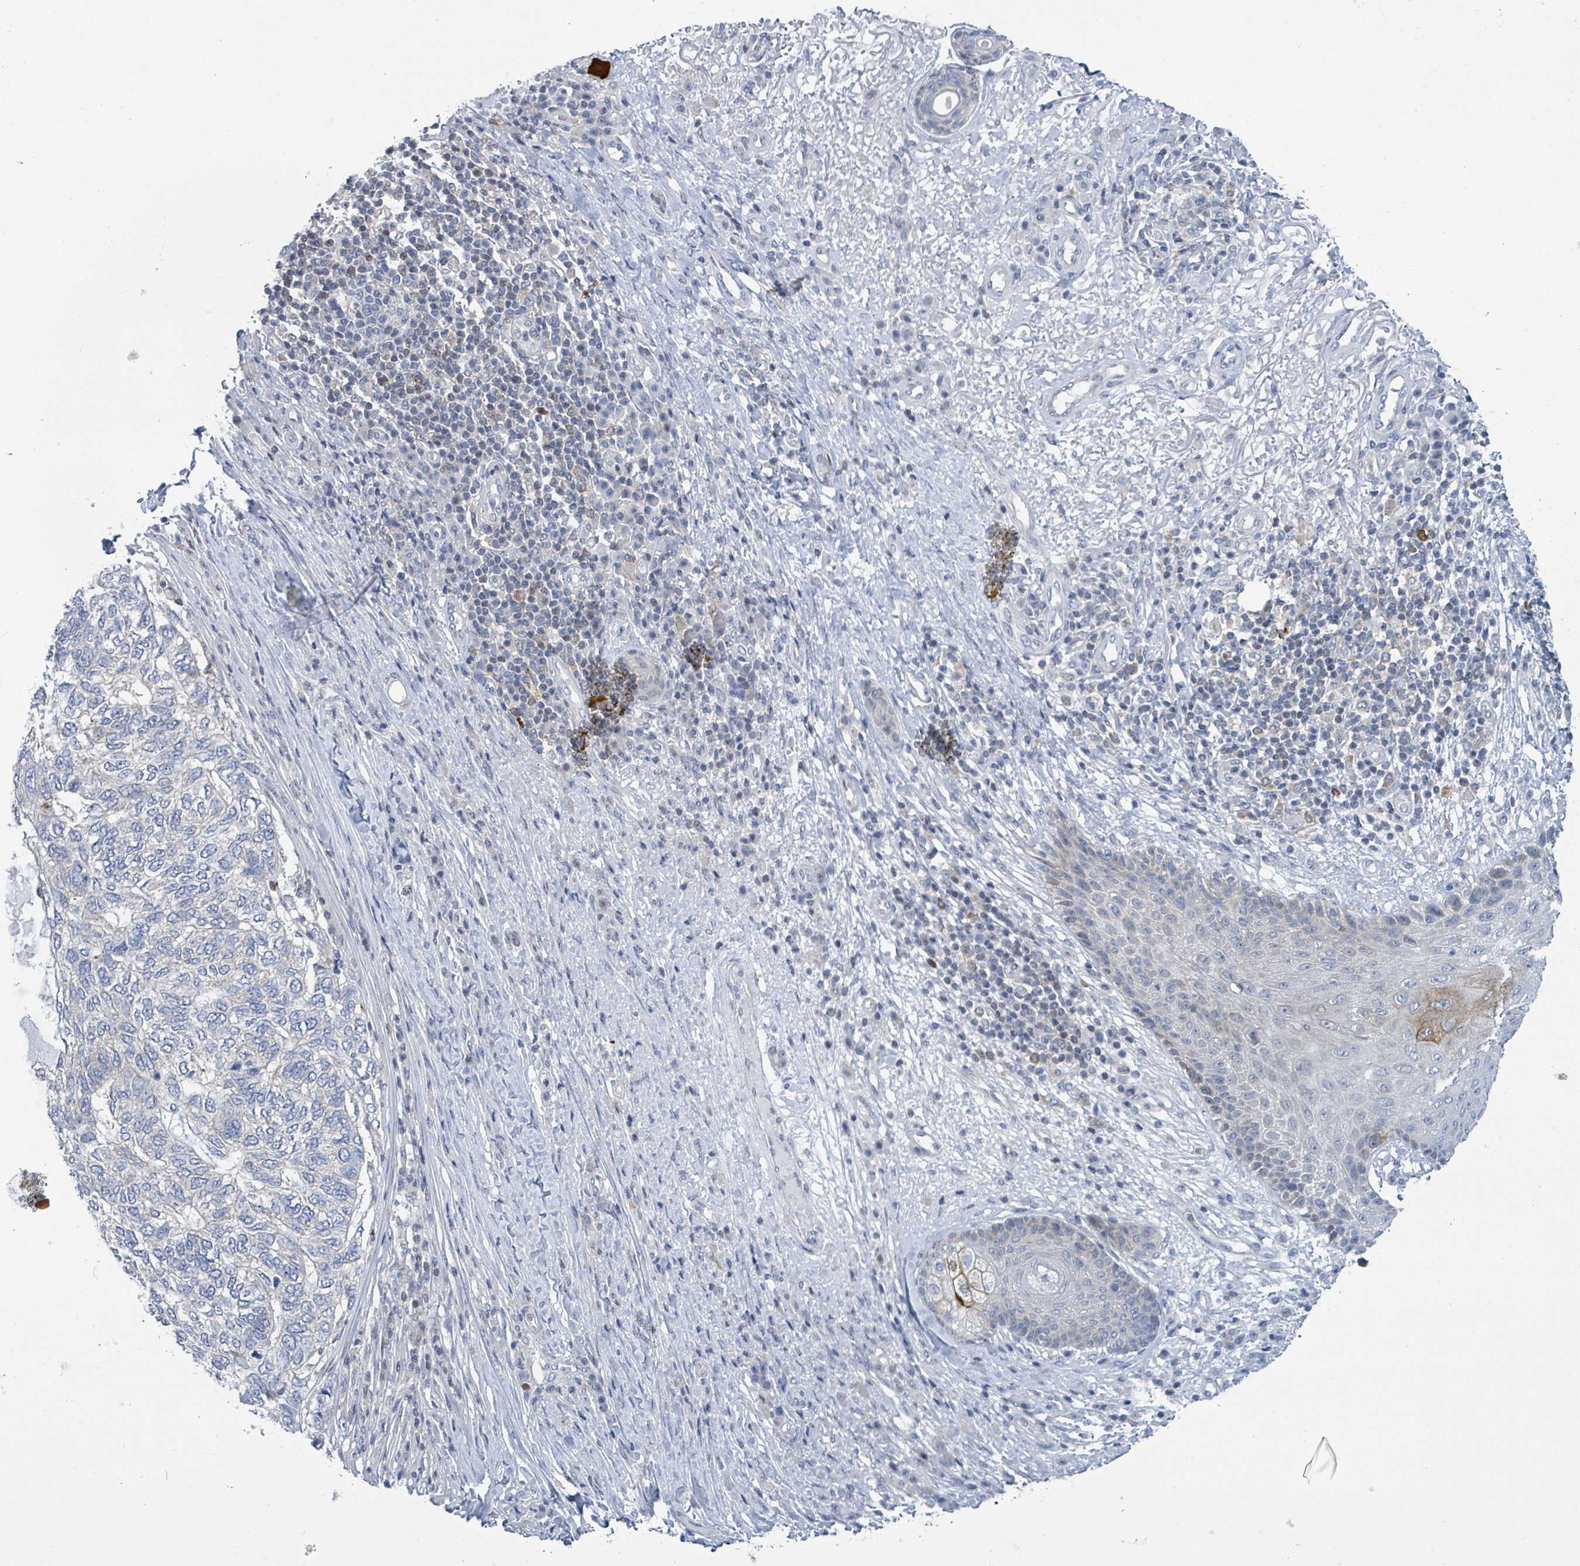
{"staining": {"intensity": "negative", "quantity": "none", "location": "none"}, "tissue": "skin cancer", "cell_type": "Tumor cells", "image_type": "cancer", "snomed": [{"axis": "morphology", "description": "Basal cell carcinoma"}, {"axis": "topography", "description": "Skin"}], "caption": "This is an IHC micrograph of human skin basal cell carcinoma. There is no positivity in tumor cells.", "gene": "DGKZ", "patient": {"sex": "female", "age": 65}}